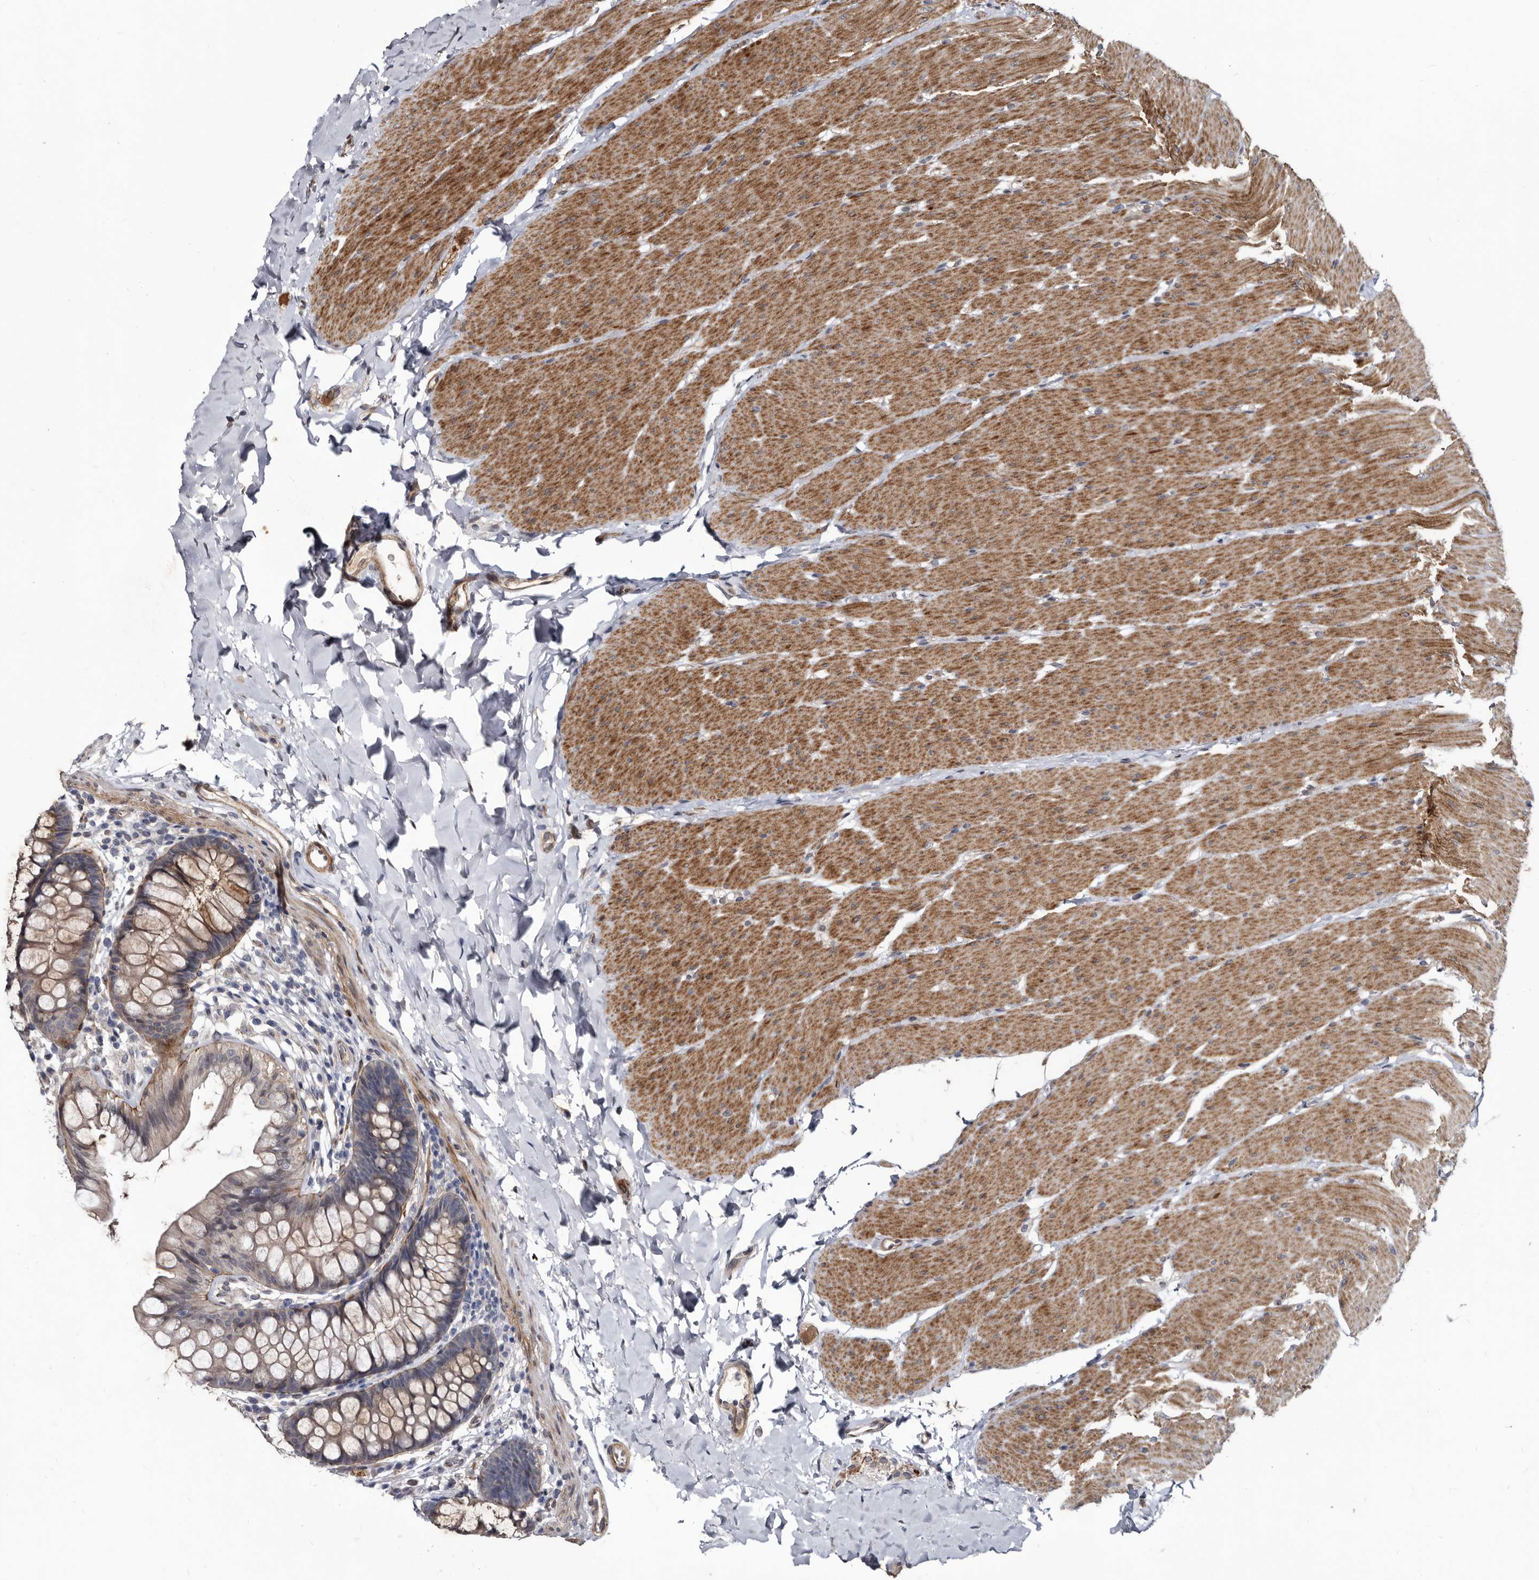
{"staining": {"intensity": "negative", "quantity": "none", "location": "none"}, "tissue": "colon", "cell_type": "Endothelial cells", "image_type": "normal", "snomed": [{"axis": "morphology", "description": "Normal tissue, NOS"}, {"axis": "topography", "description": "Colon"}], "caption": "IHC image of unremarkable colon: human colon stained with DAB reveals no significant protein expression in endothelial cells. (Brightfield microscopy of DAB (3,3'-diaminobenzidine) IHC at high magnification).", "gene": "PROM1", "patient": {"sex": "female", "age": 62}}